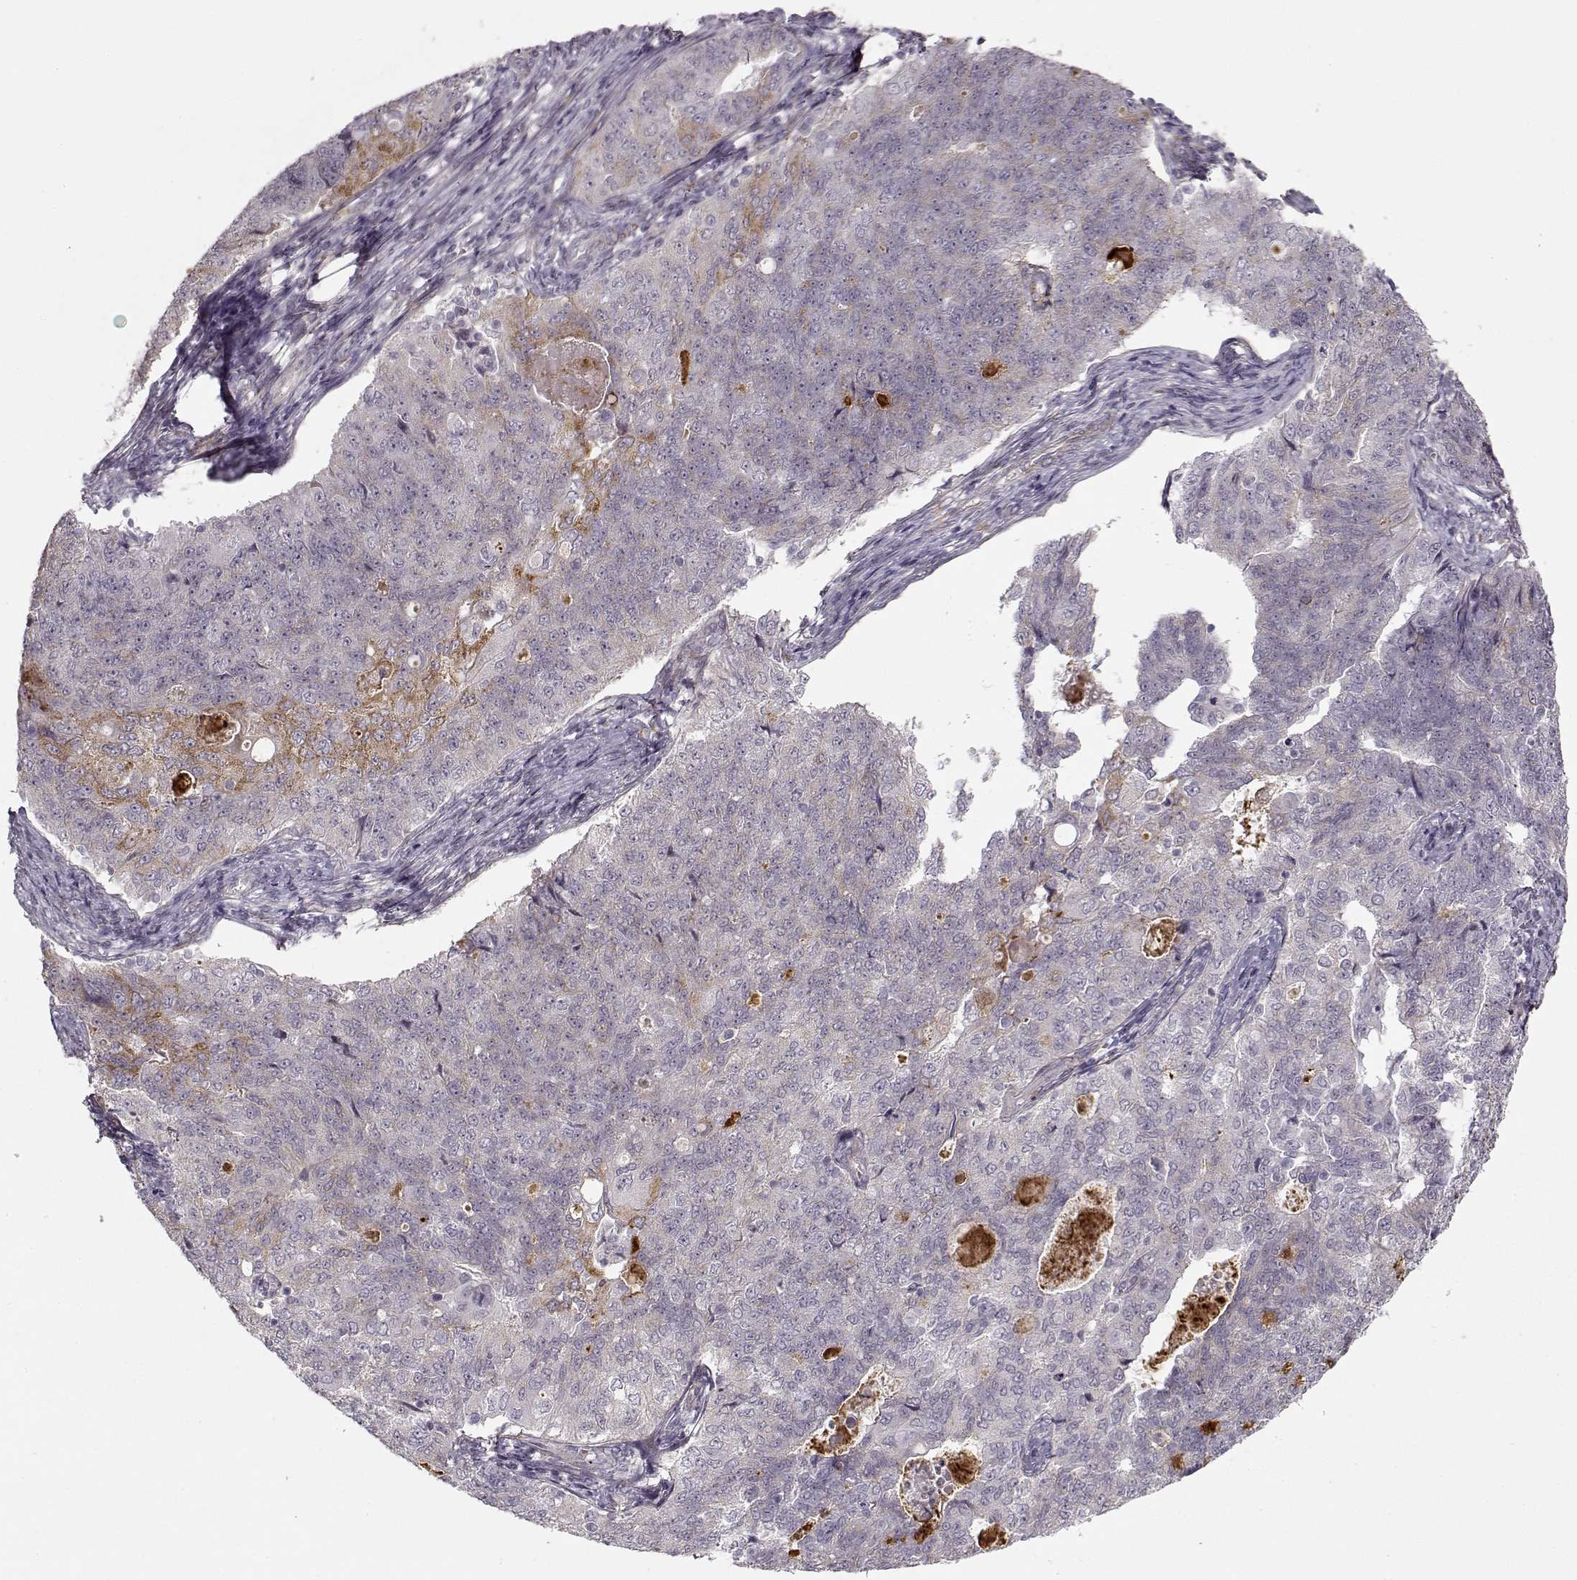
{"staining": {"intensity": "weak", "quantity": "<25%", "location": "cytoplasmic/membranous"}, "tissue": "endometrial cancer", "cell_type": "Tumor cells", "image_type": "cancer", "snomed": [{"axis": "morphology", "description": "Adenocarcinoma, NOS"}, {"axis": "topography", "description": "Endometrium"}], "caption": "Adenocarcinoma (endometrial) was stained to show a protein in brown. There is no significant positivity in tumor cells.", "gene": "LAMB2", "patient": {"sex": "female", "age": 43}}